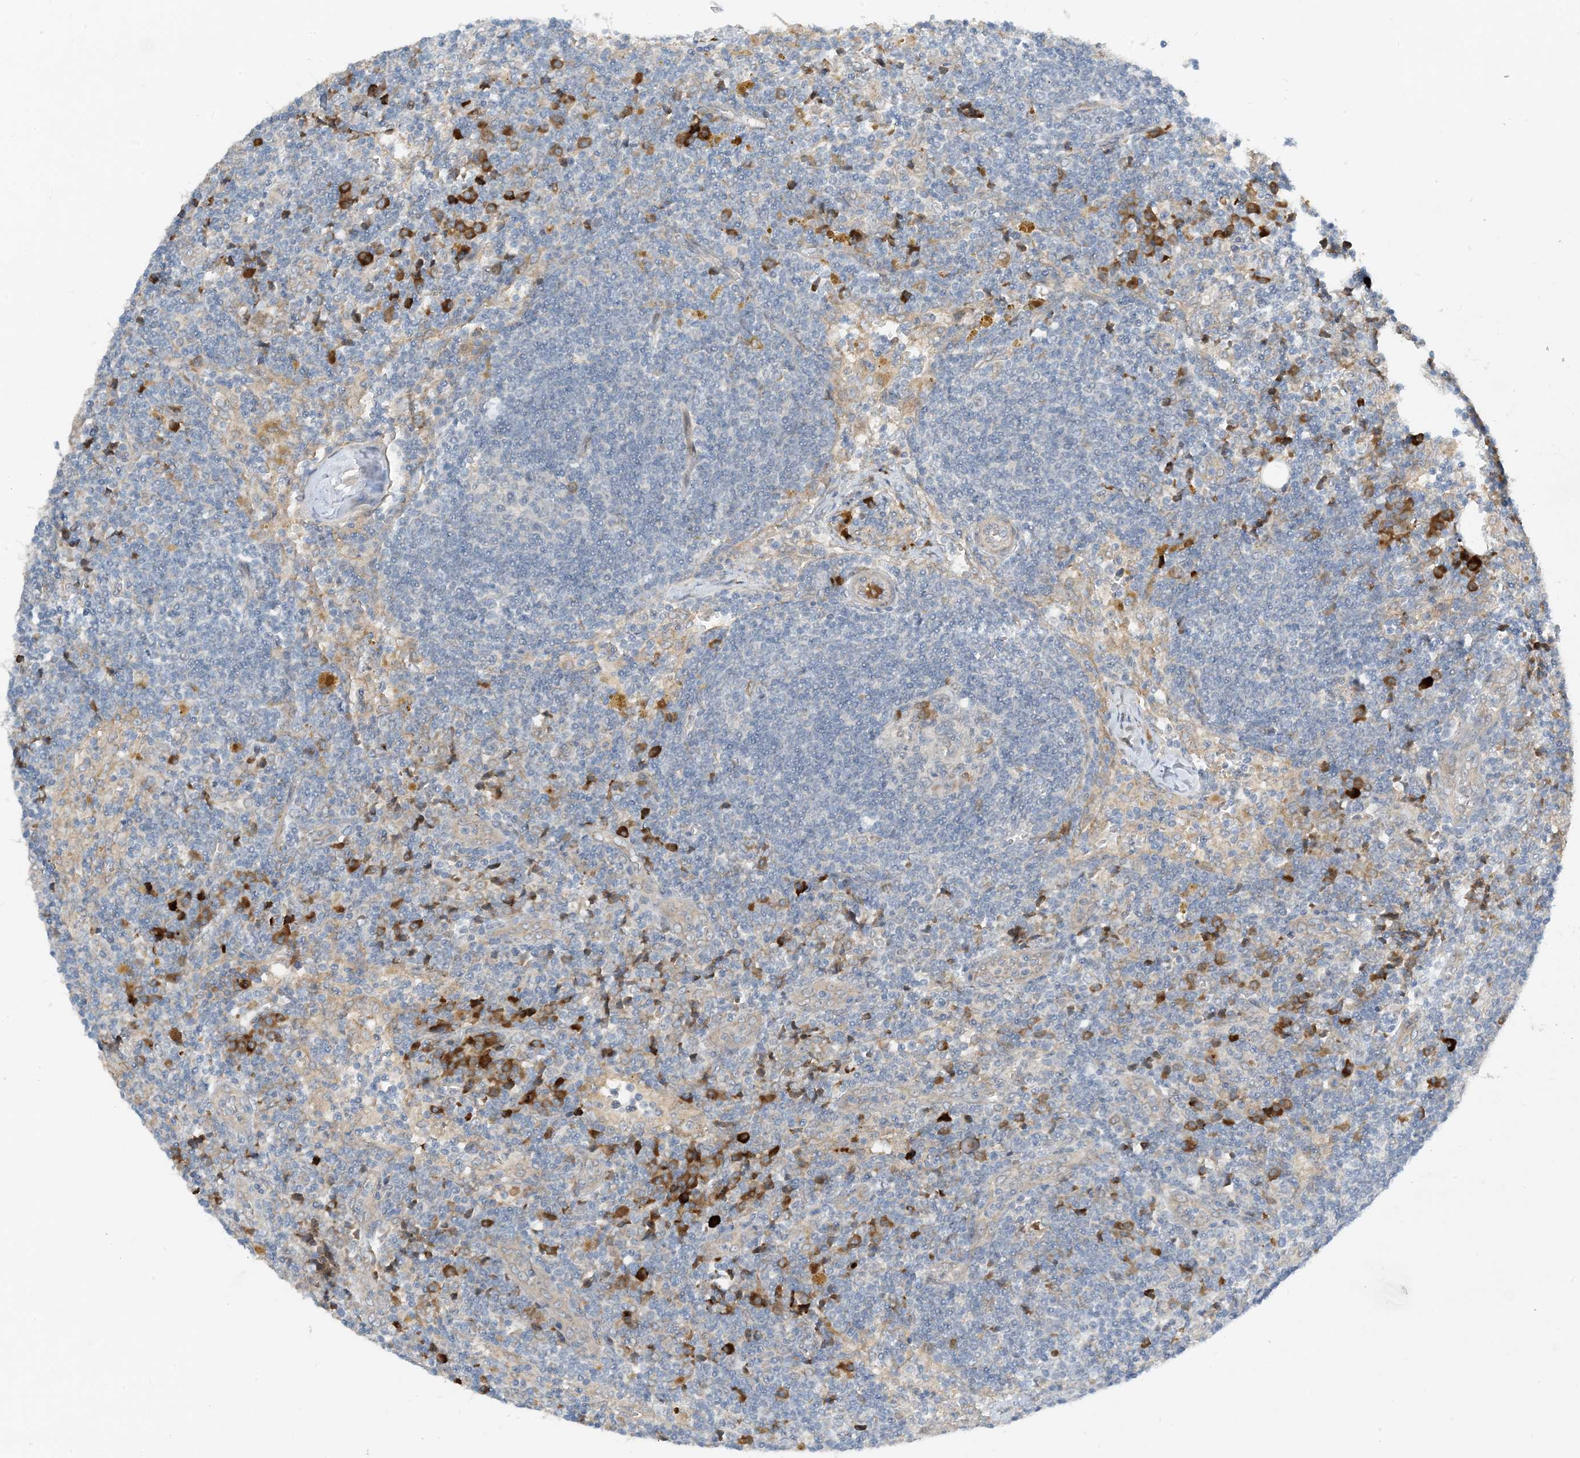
{"staining": {"intensity": "strong", "quantity": "<25%", "location": "cytoplasmic/membranous"}, "tissue": "lymph node", "cell_type": "Germinal center cells", "image_type": "normal", "snomed": [{"axis": "morphology", "description": "Normal tissue, NOS"}, {"axis": "morphology", "description": "Squamous cell carcinoma, metastatic, NOS"}, {"axis": "topography", "description": "Lymph node"}], "caption": "Lymph node stained for a protein demonstrates strong cytoplasmic/membranous positivity in germinal center cells. (DAB IHC, brown staining for protein, blue staining for nuclei).", "gene": "PHOSPHO2", "patient": {"sex": "male", "age": 73}}